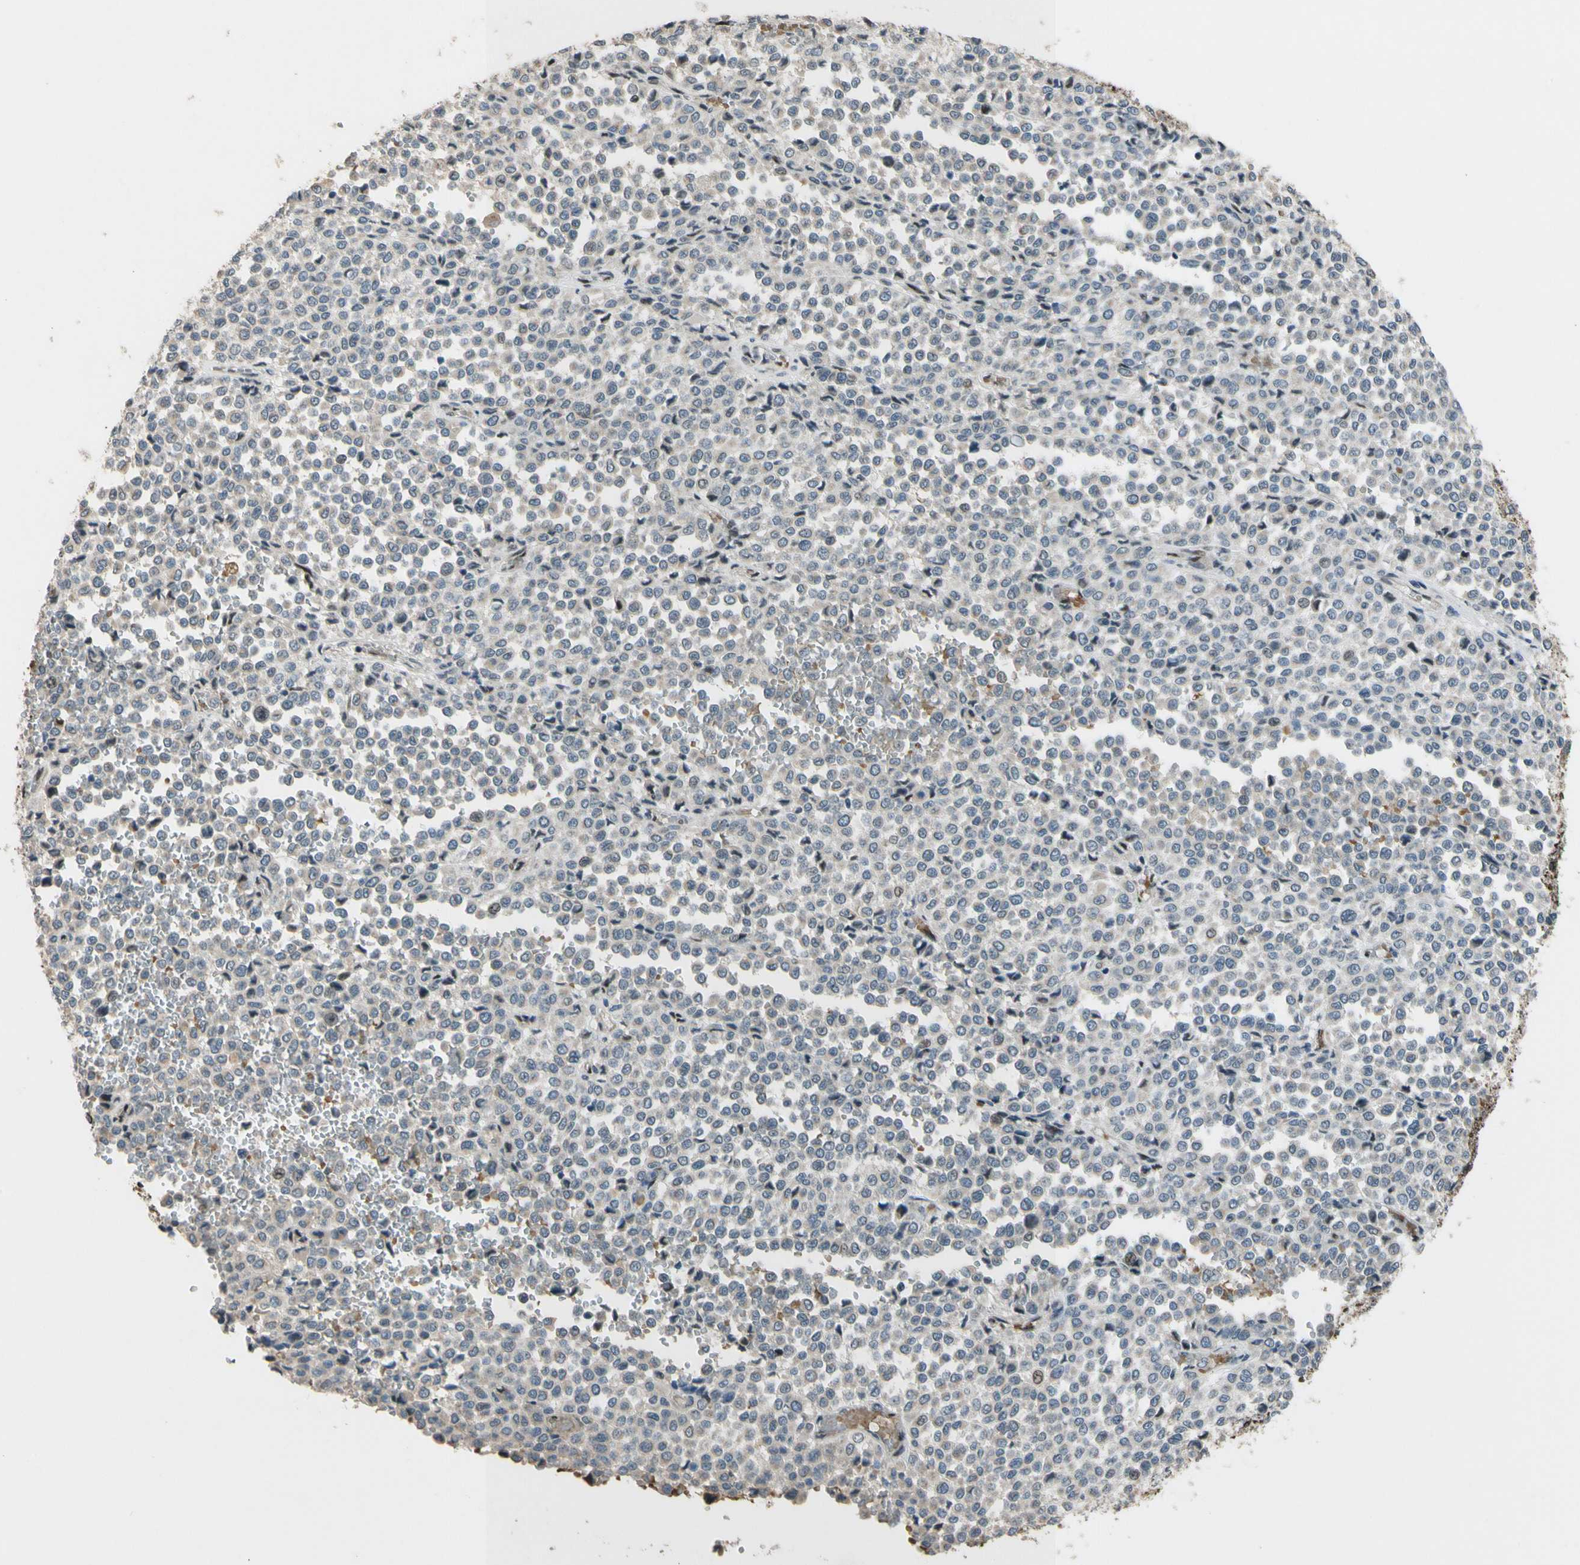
{"staining": {"intensity": "negative", "quantity": "none", "location": "none"}, "tissue": "melanoma", "cell_type": "Tumor cells", "image_type": "cancer", "snomed": [{"axis": "morphology", "description": "Malignant melanoma, Metastatic site"}, {"axis": "topography", "description": "Pancreas"}], "caption": "This micrograph is of malignant melanoma (metastatic site) stained with immunohistochemistry to label a protein in brown with the nuclei are counter-stained blue. There is no positivity in tumor cells.", "gene": "ZNF184", "patient": {"sex": "female", "age": 30}}